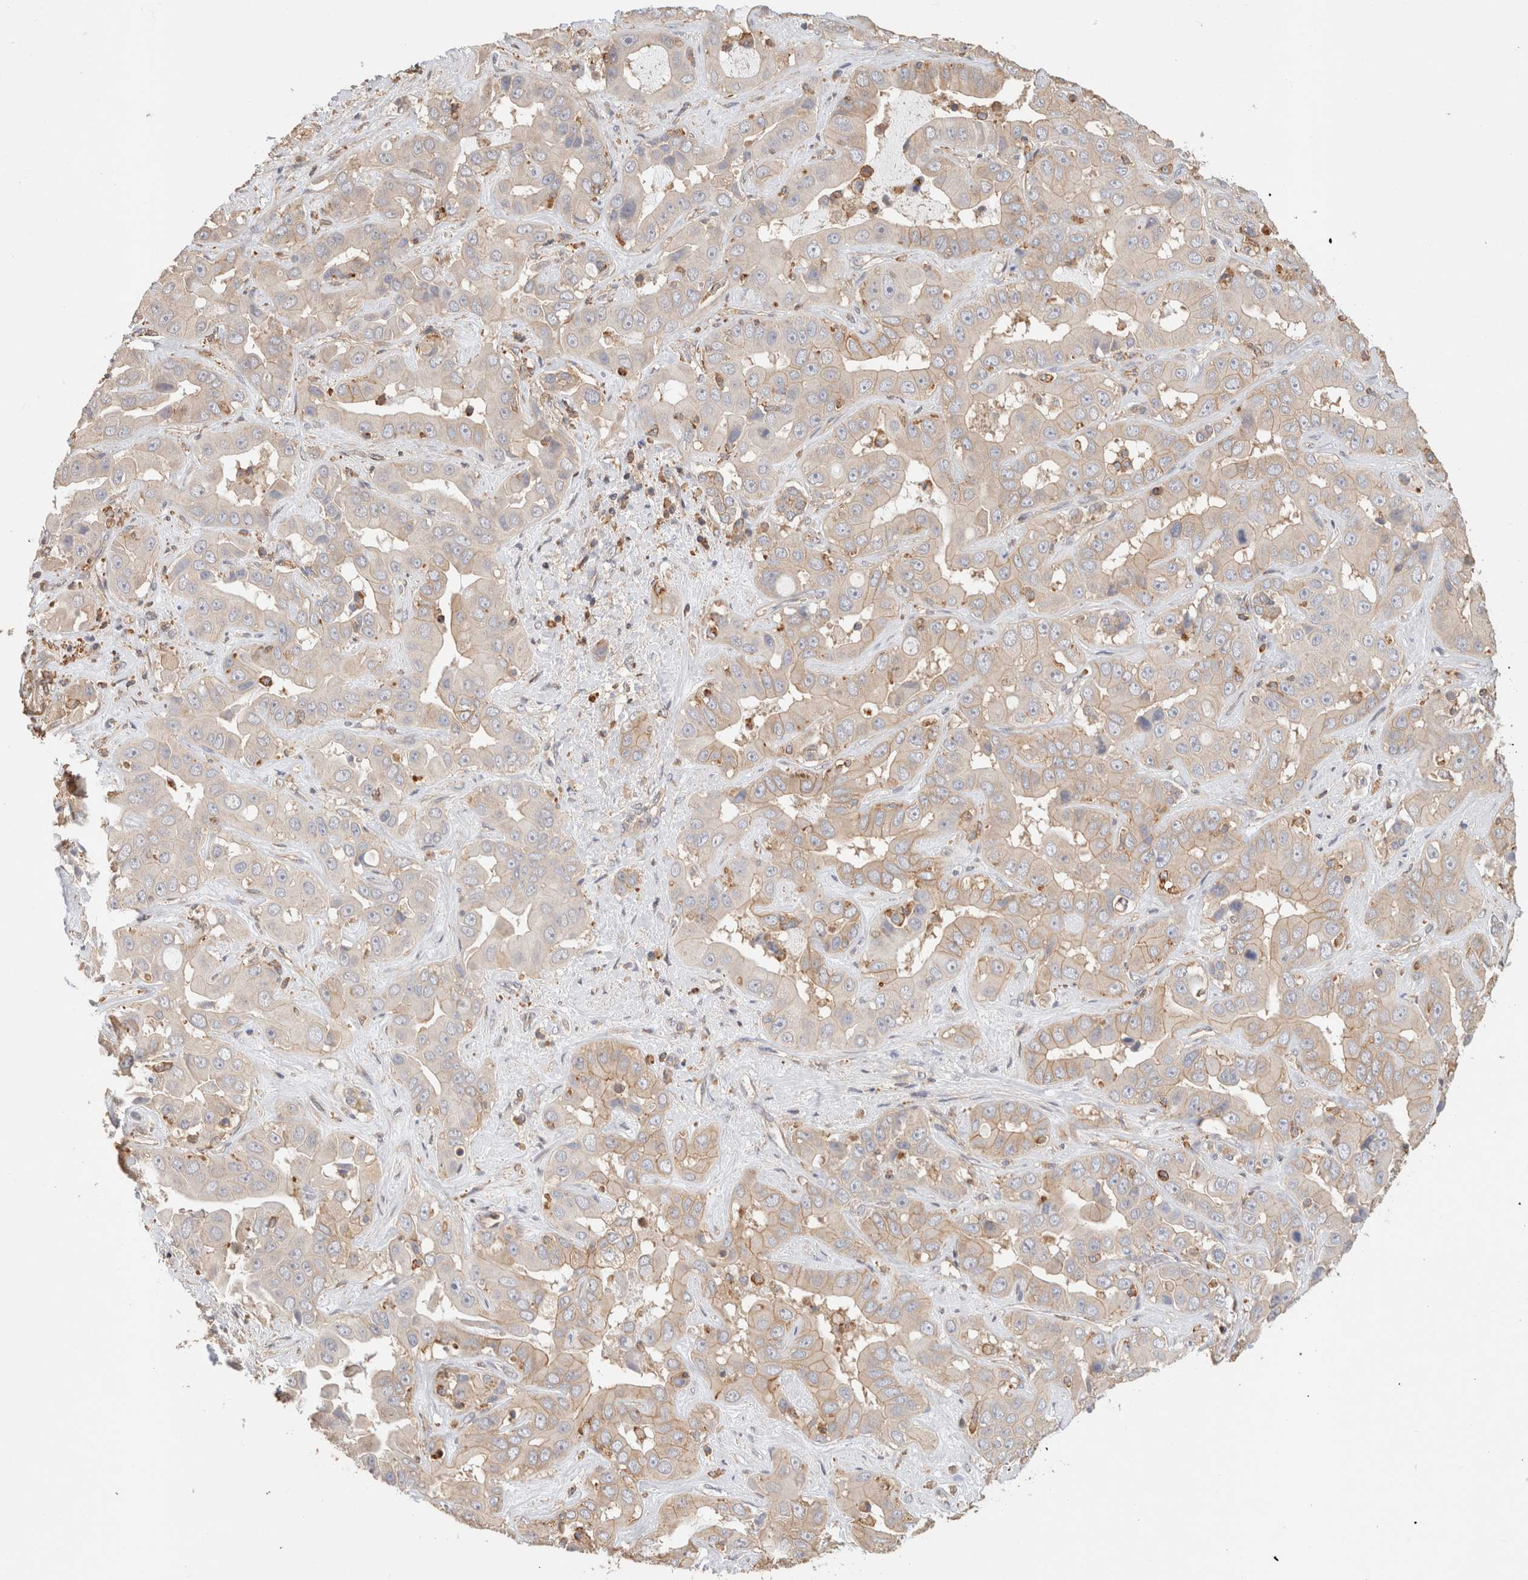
{"staining": {"intensity": "weak", "quantity": "25%-75%", "location": "cytoplasmic/membranous"}, "tissue": "liver cancer", "cell_type": "Tumor cells", "image_type": "cancer", "snomed": [{"axis": "morphology", "description": "Cholangiocarcinoma"}, {"axis": "topography", "description": "Liver"}], "caption": "Immunohistochemical staining of human liver cancer exhibits low levels of weak cytoplasmic/membranous protein staining in about 25%-75% of tumor cells.", "gene": "CFAP418", "patient": {"sex": "female", "age": 52}}